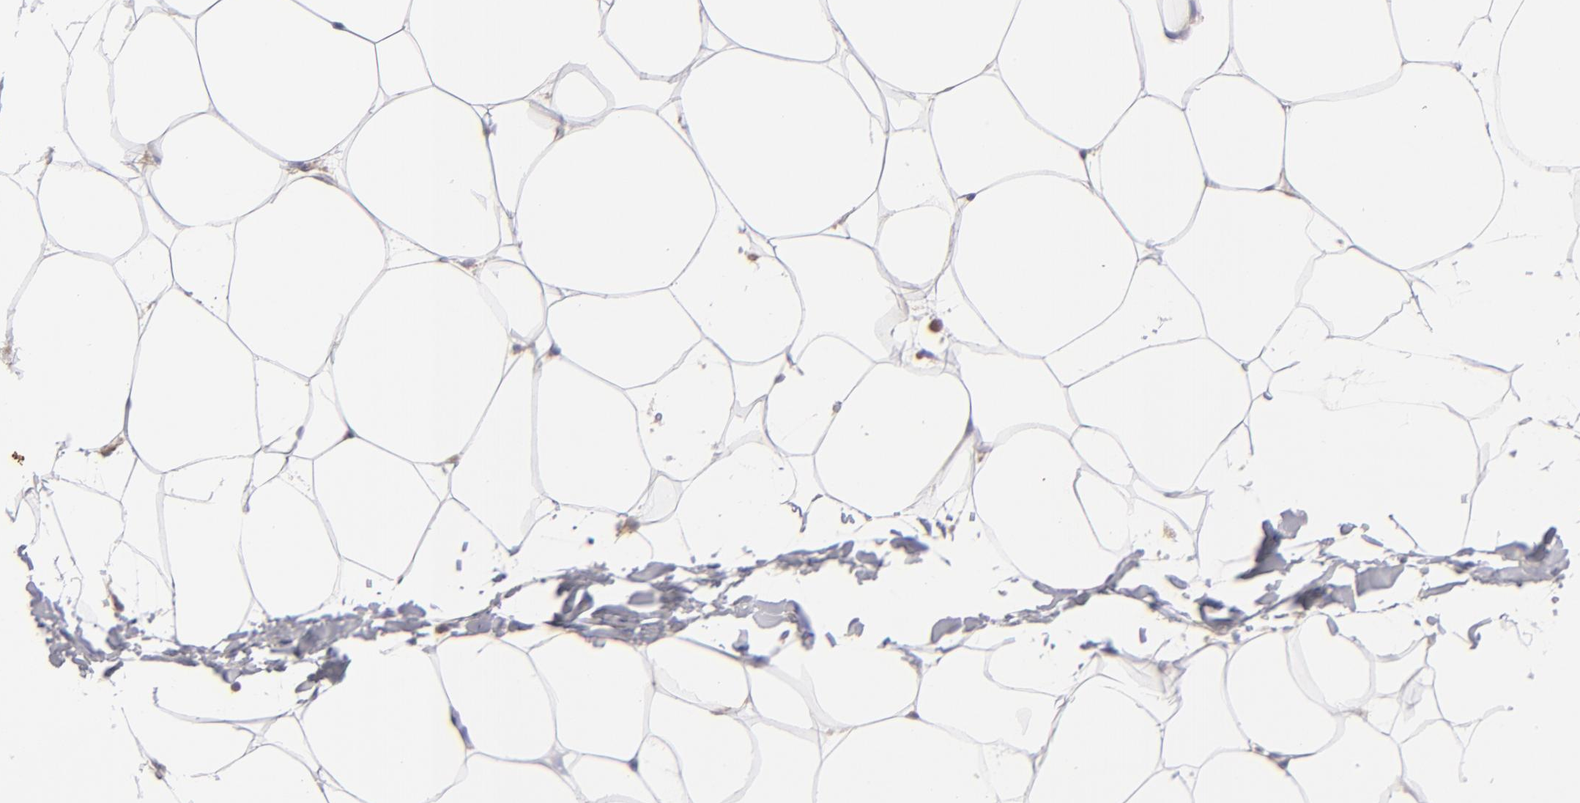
{"staining": {"intensity": "negative", "quantity": "none", "location": "none"}, "tissue": "adipose tissue", "cell_type": "Adipocytes", "image_type": "normal", "snomed": [{"axis": "morphology", "description": "Normal tissue, NOS"}, {"axis": "morphology", "description": "Duct carcinoma"}, {"axis": "topography", "description": "Breast"}, {"axis": "topography", "description": "Adipose tissue"}], "caption": "An immunohistochemistry (IHC) image of unremarkable adipose tissue is shown. There is no staining in adipocytes of adipose tissue. Nuclei are stained in blue.", "gene": "SLC15A1", "patient": {"sex": "female", "age": 37}}